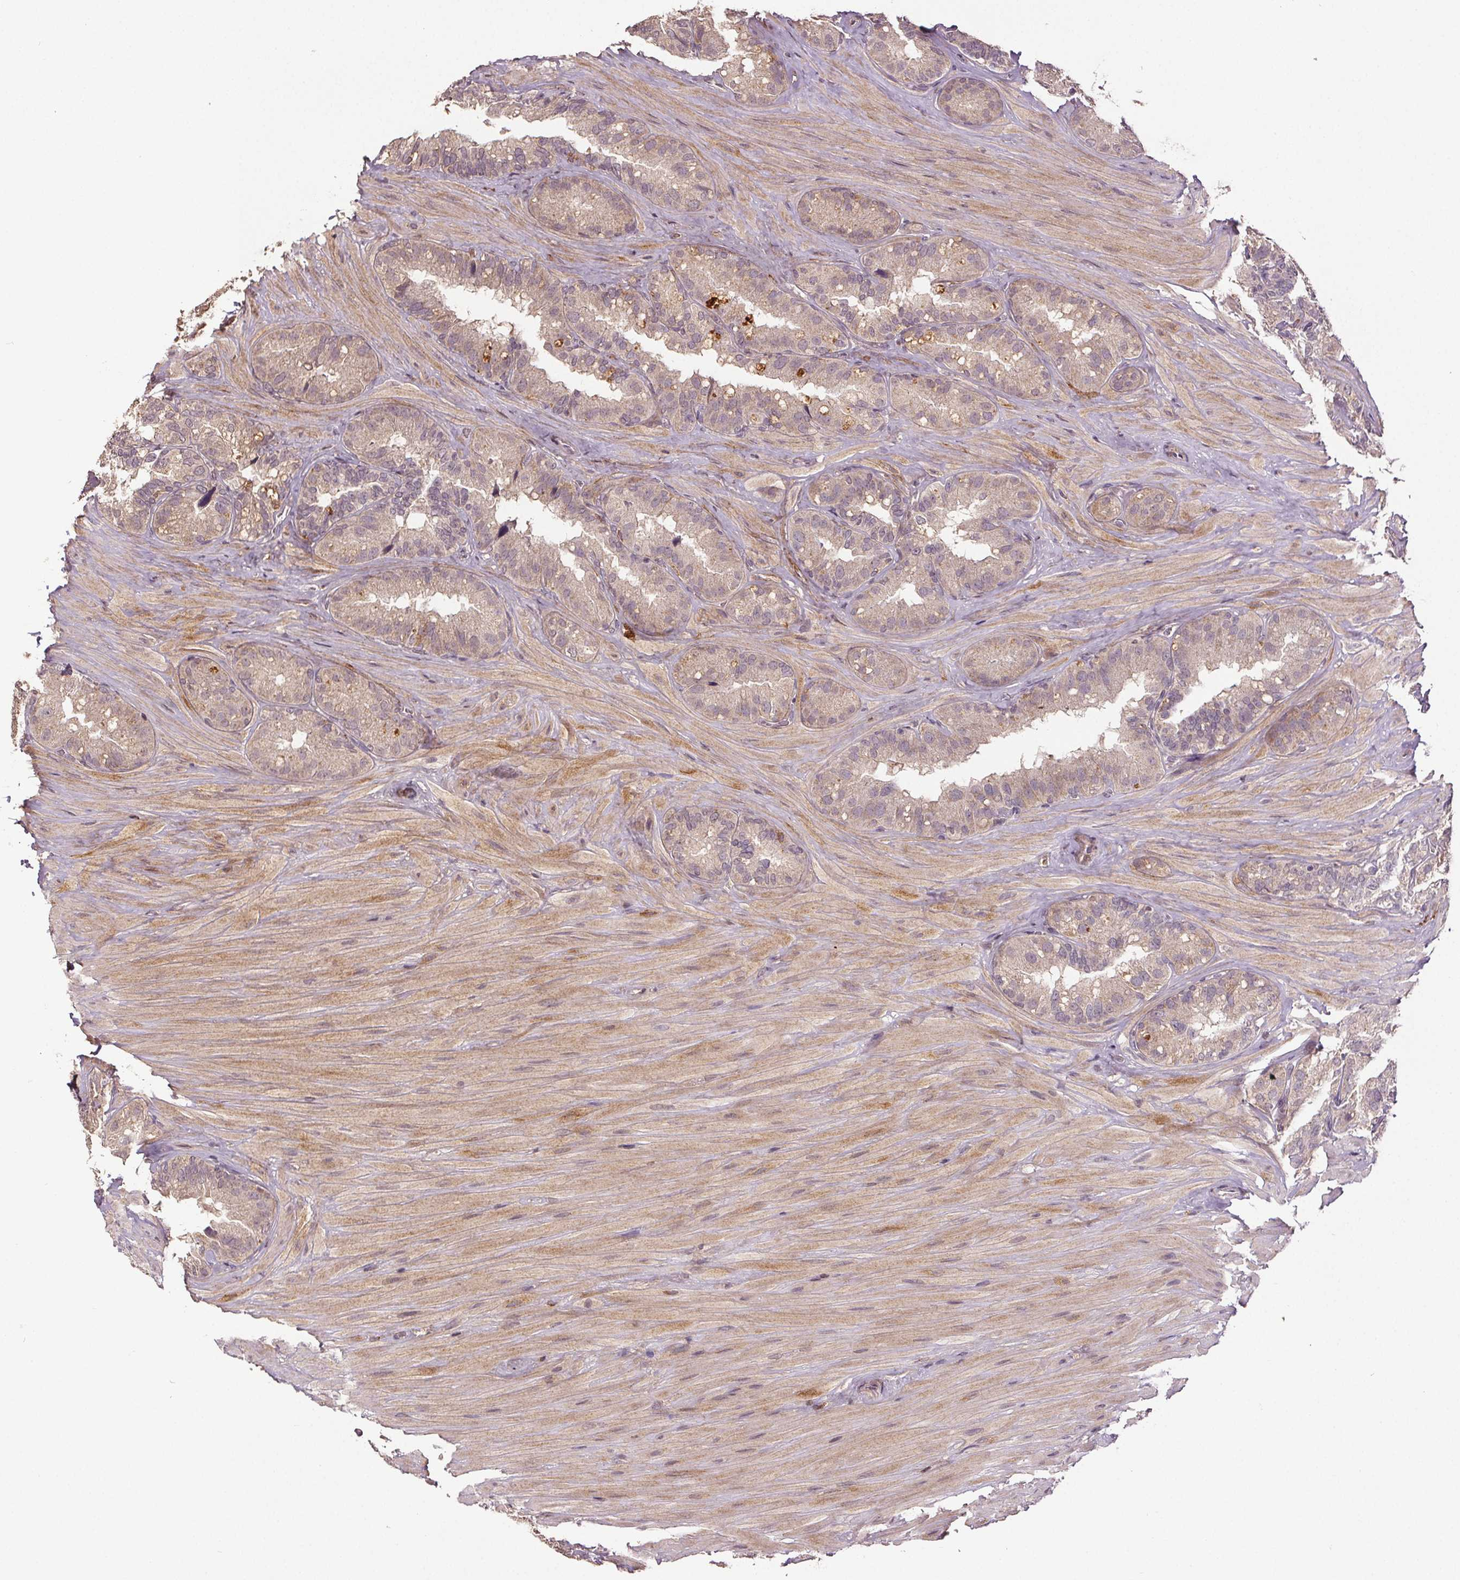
{"staining": {"intensity": "negative", "quantity": "none", "location": "none"}, "tissue": "seminal vesicle", "cell_type": "Glandular cells", "image_type": "normal", "snomed": [{"axis": "morphology", "description": "Normal tissue, NOS"}, {"axis": "topography", "description": "Seminal veicle"}], "caption": "The histopathology image exhibits no staining of glandular cells in unremarkable seminal vesicle.", "gene": "EPHB3", "patient": {"sex": "male", "age": 60}}